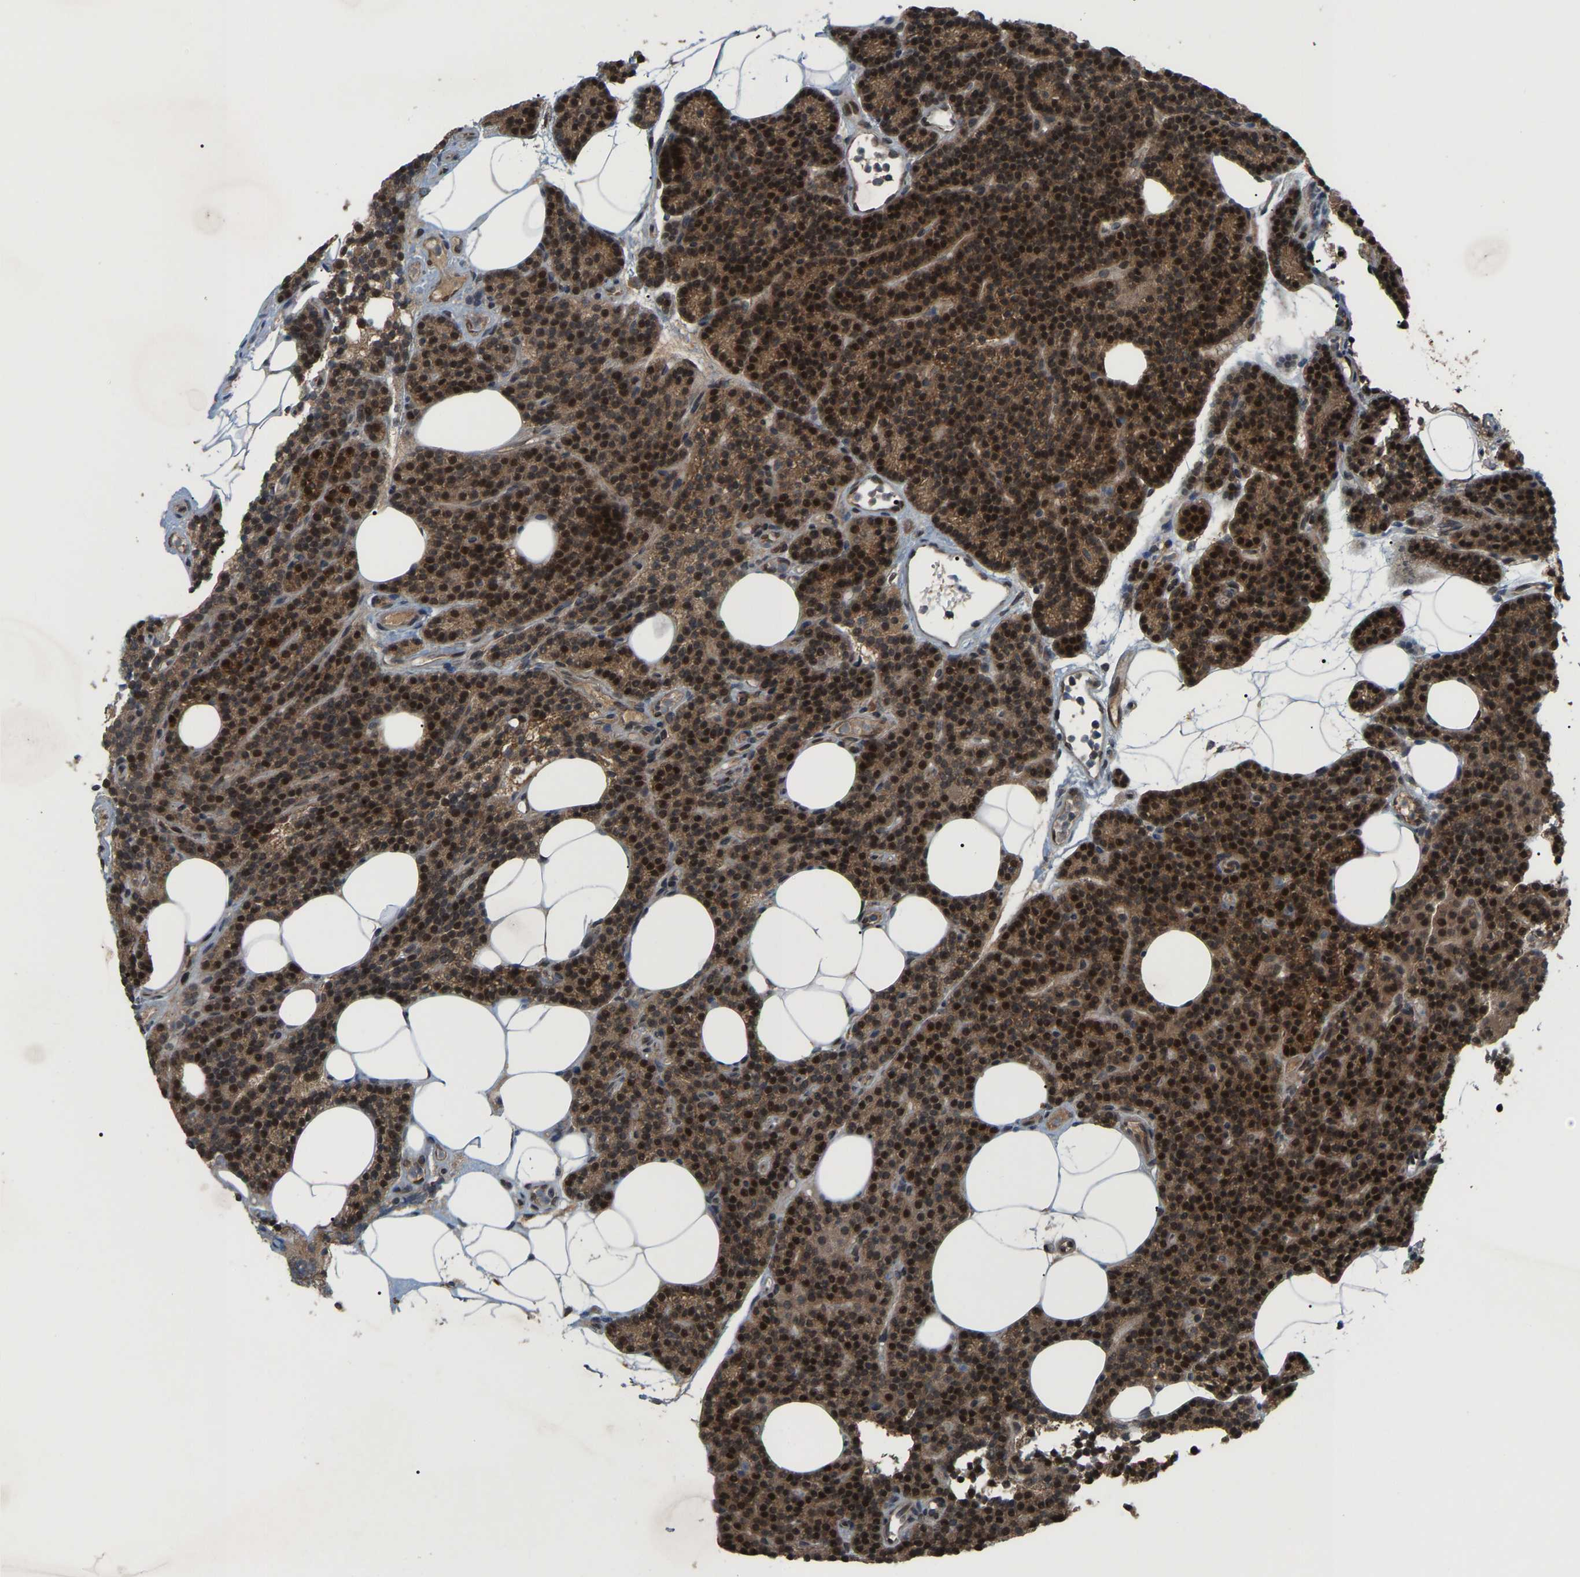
{"staining": {"intensity": "strong", "quantity": ">75%", "location": "cytoplasmic/membranous,nuclear"}, "tissue": "parathyroid gland", "cell_type": "Glandular cells", "image_type": "normal", "snomed": [{"axis": "morphology", "description": "Normal tissue, NOS"}, {"axis": "morphology", "description": "Adenoma, NOS"}, {"axis": "topography", "description": "Parathyroid gland"}], "caption": "Strong cytoplasmic/membranous,nuclear staining is appreciated in approximately >75% of glandular cells in normal parathyroid gland.", "gene": "CROT", "patient": {"sex": "female", "age": 43}}